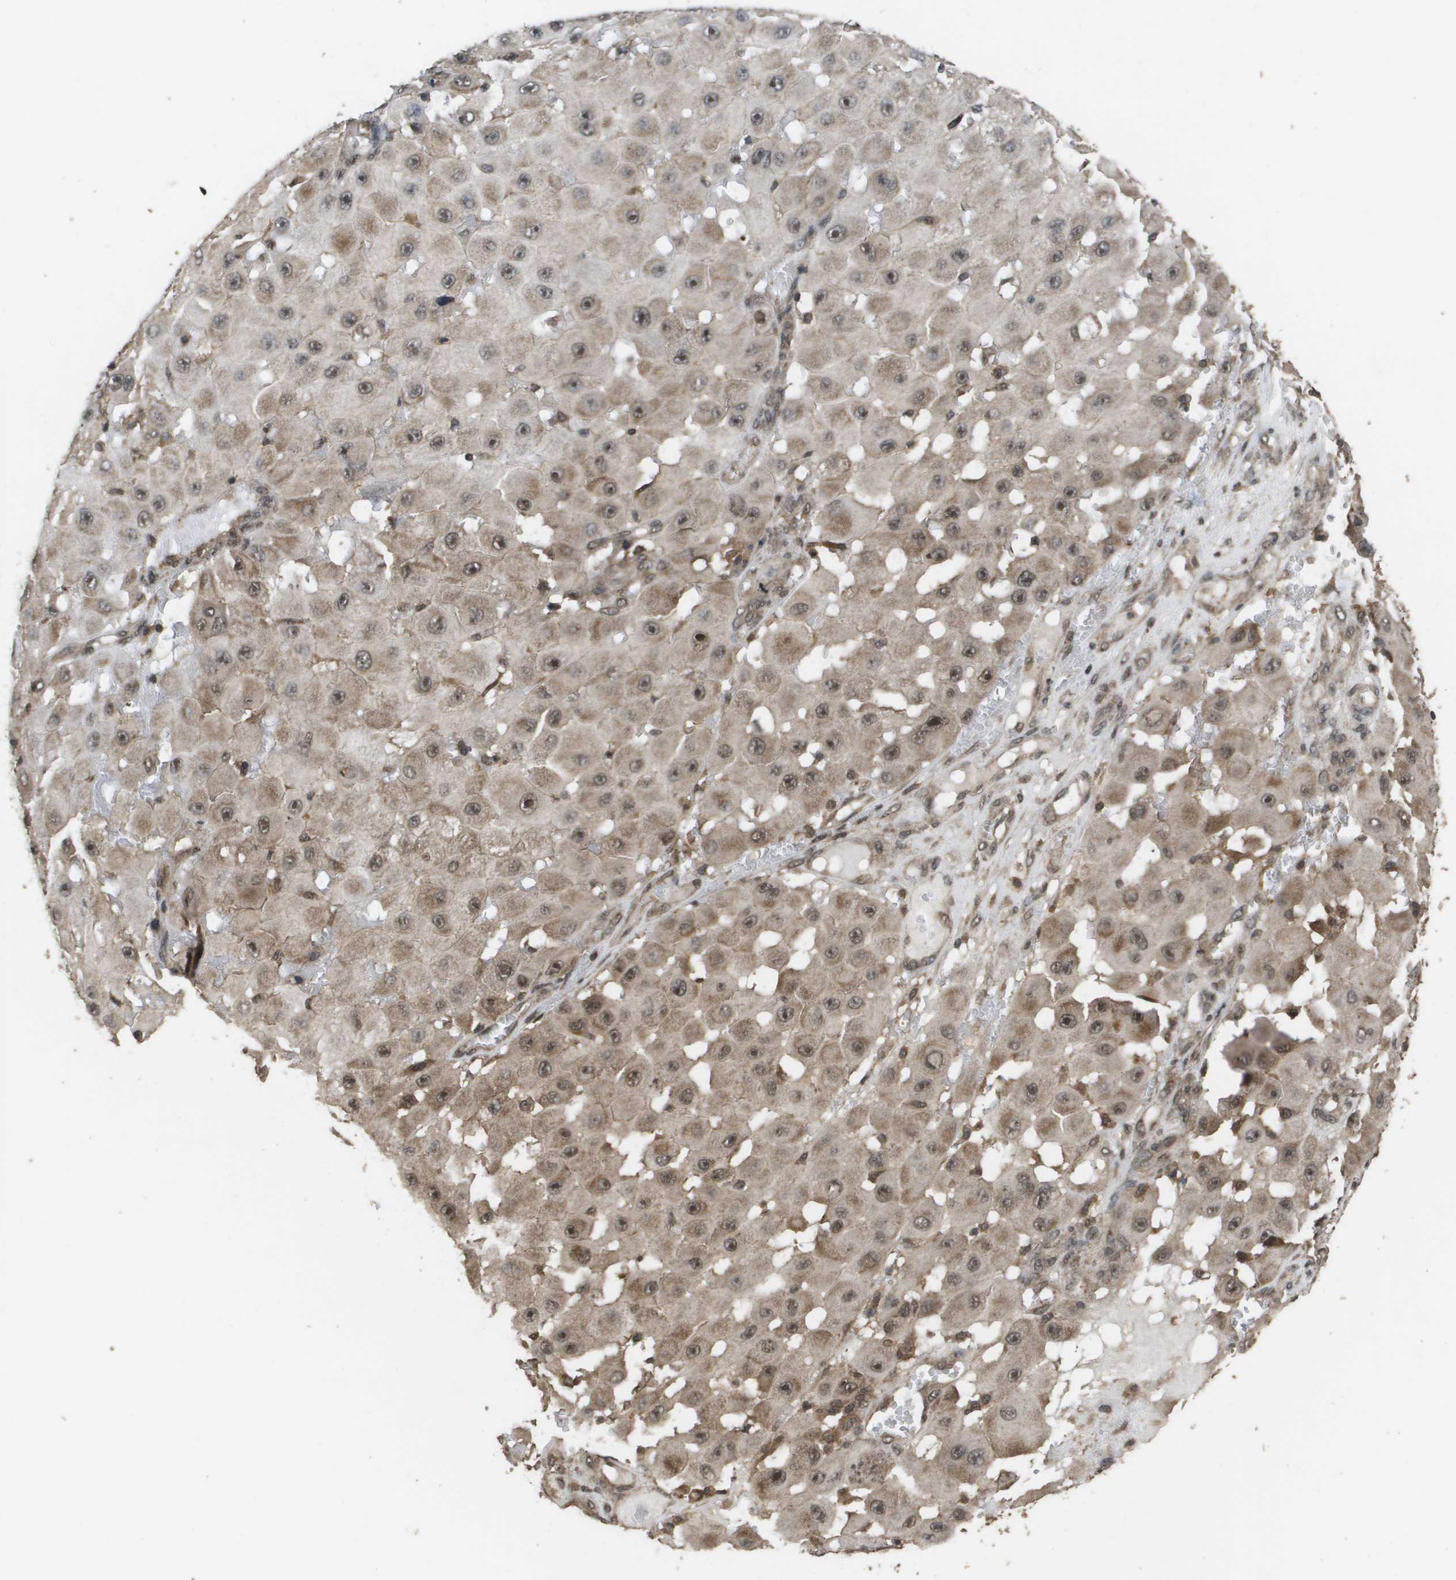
{"staining": {"intensity": "moderate", "quantity": "25%-75%", "location": "cytoplasmic/membranous,nuclear"}, "tissue": "melanoma", "cell_type": "Tumor cells", "image_type": "cancer", "snomed": [{"axis": "morphology", "description": "Malignant melanoma, NOS"}, {"axis": "topography", "description": "Skin"}], "caption": "Protein staining reveals moderate cytoplasmic/membranous and nuclear staining in about 25%-75% of tumor cells in melanoma.", "gene": "AXIN2", "patient": {"sex": "female", "age": 81}}